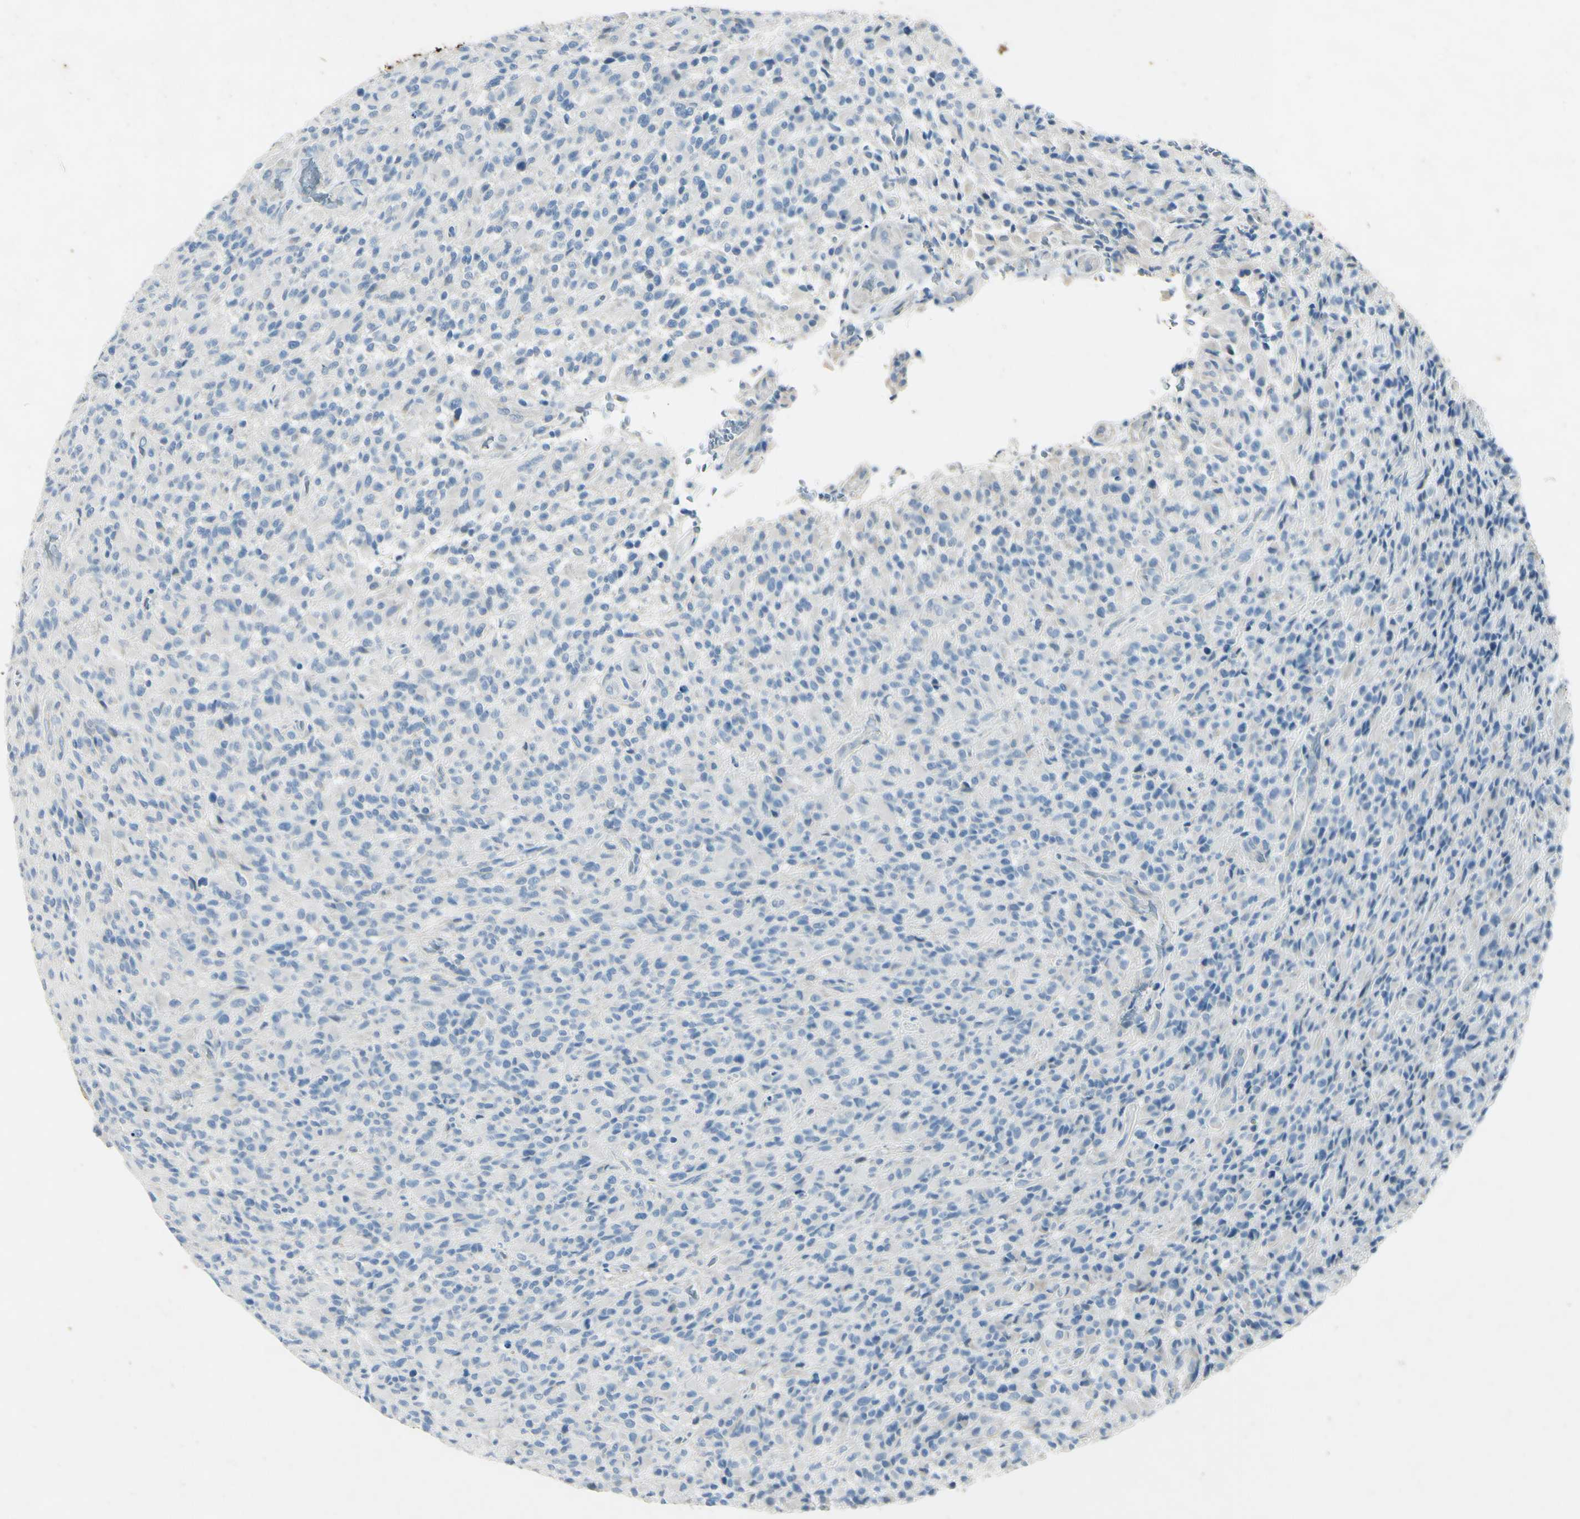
{"staining": {"intensity": "negative", "quantity": "none", "location": "none"}, "tissue": "glioma", "cell_type": "Tumor cells", "image_type": "cancer", "snomed": [{"axis": "morphology", "description": "Glioma, malignant, High grade"}, {"axis": "topography", "description": "Brain"}], "caption": "A micrograph of human malignant high-grade glioma is negative for staining in tumor cells.", "gene": "SNAP91", "patient": {"sex": "male", "age": 71}}